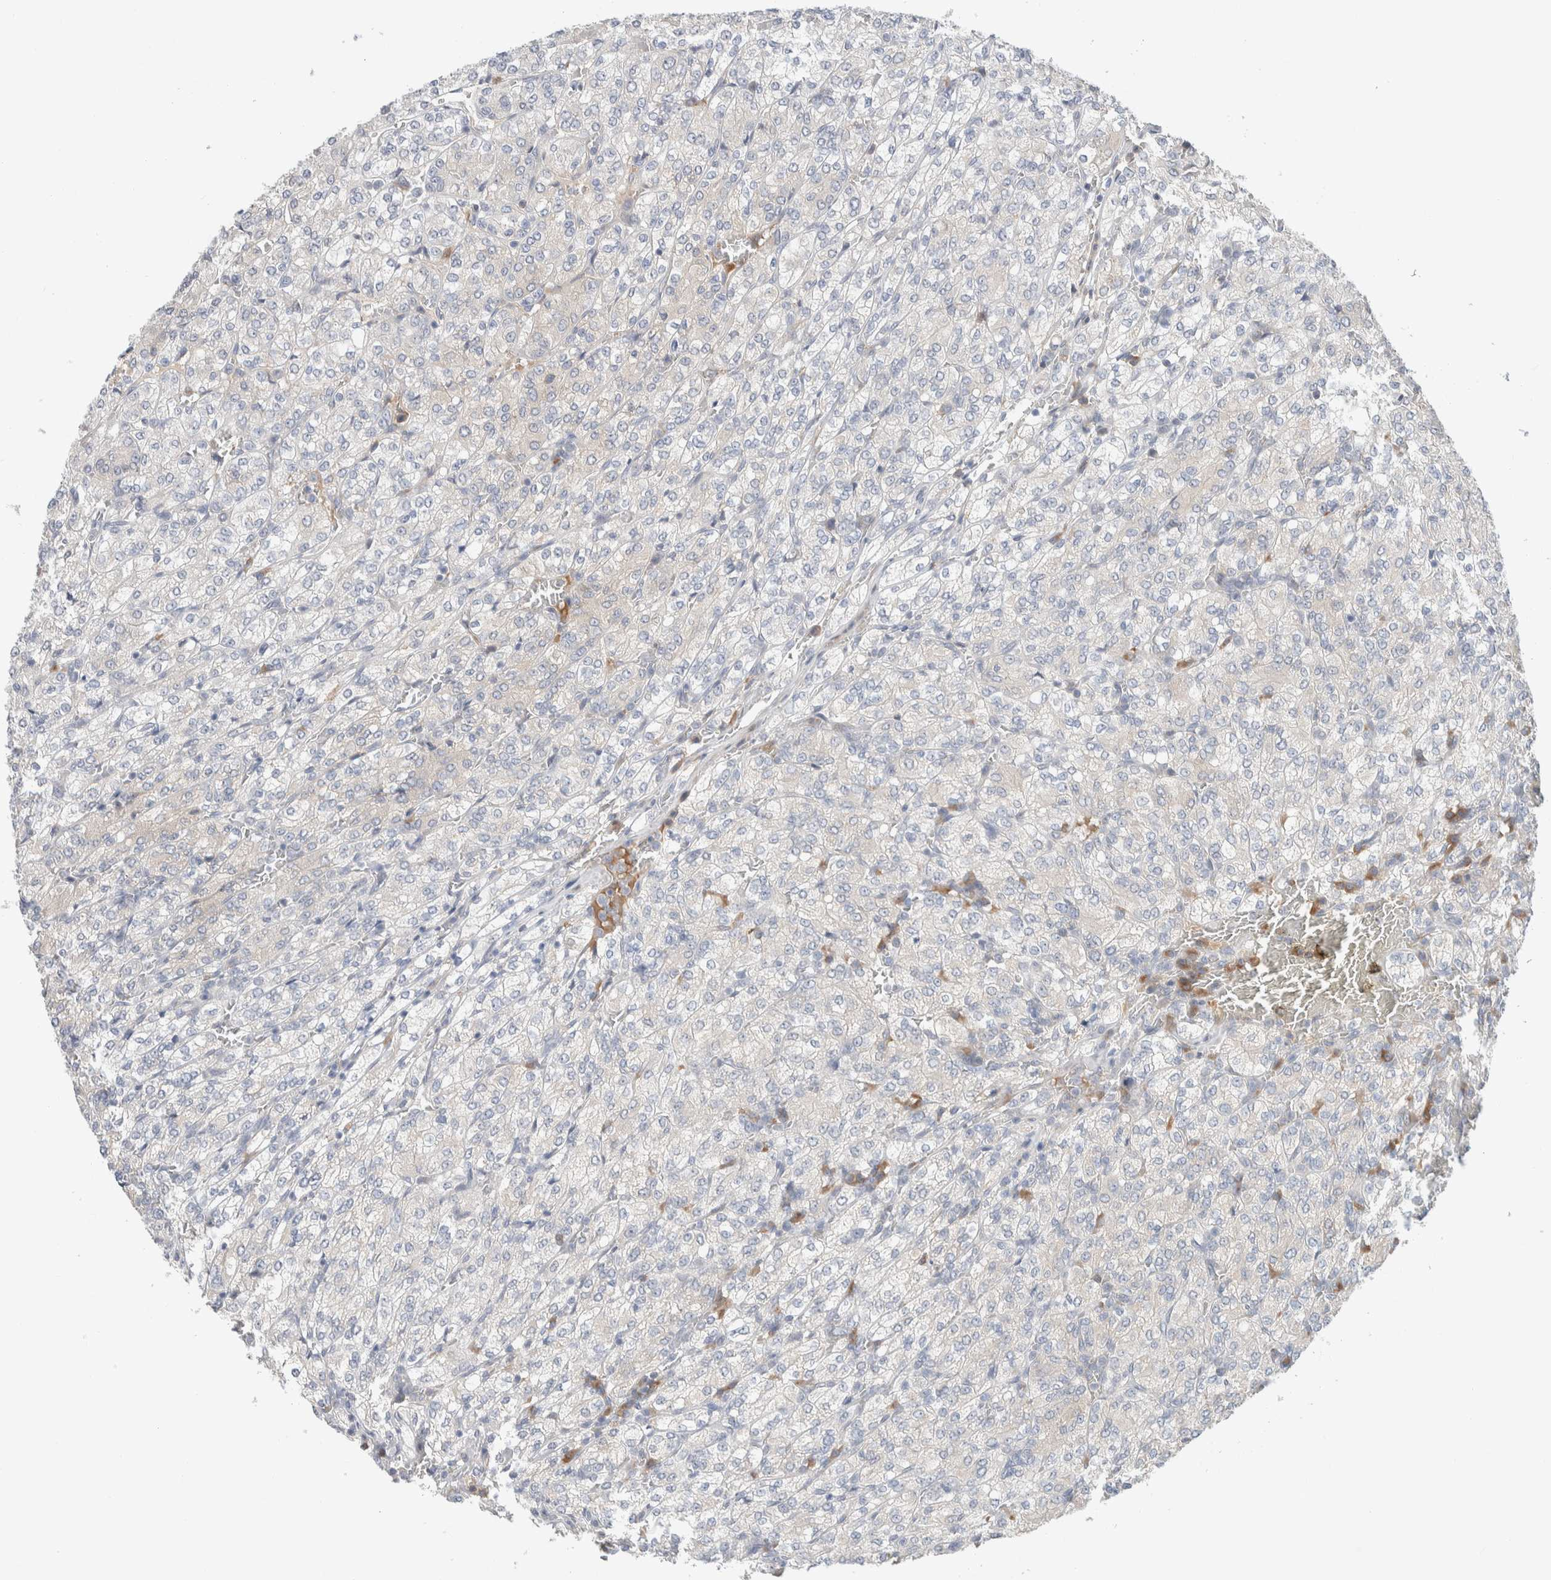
{"staining": {"intensity": "weak", "quantity": "<25%", "location": "cytoplasmic/membranous"}, "tissue": "renal cancer", "cell_type": "Tumor cells", "image_type": "cancer", "snomed": [{"axis": "morphology", "description": "Adenocarcinoma, NOS"}, {"axis": "topography", "description": "Kidney"}], "caption": "Image shows no significant protein staining in tumor cells of renal adenocarcinoma.", "gene": "RUSF1", "patient": {"sex": "male", "age": 77}}